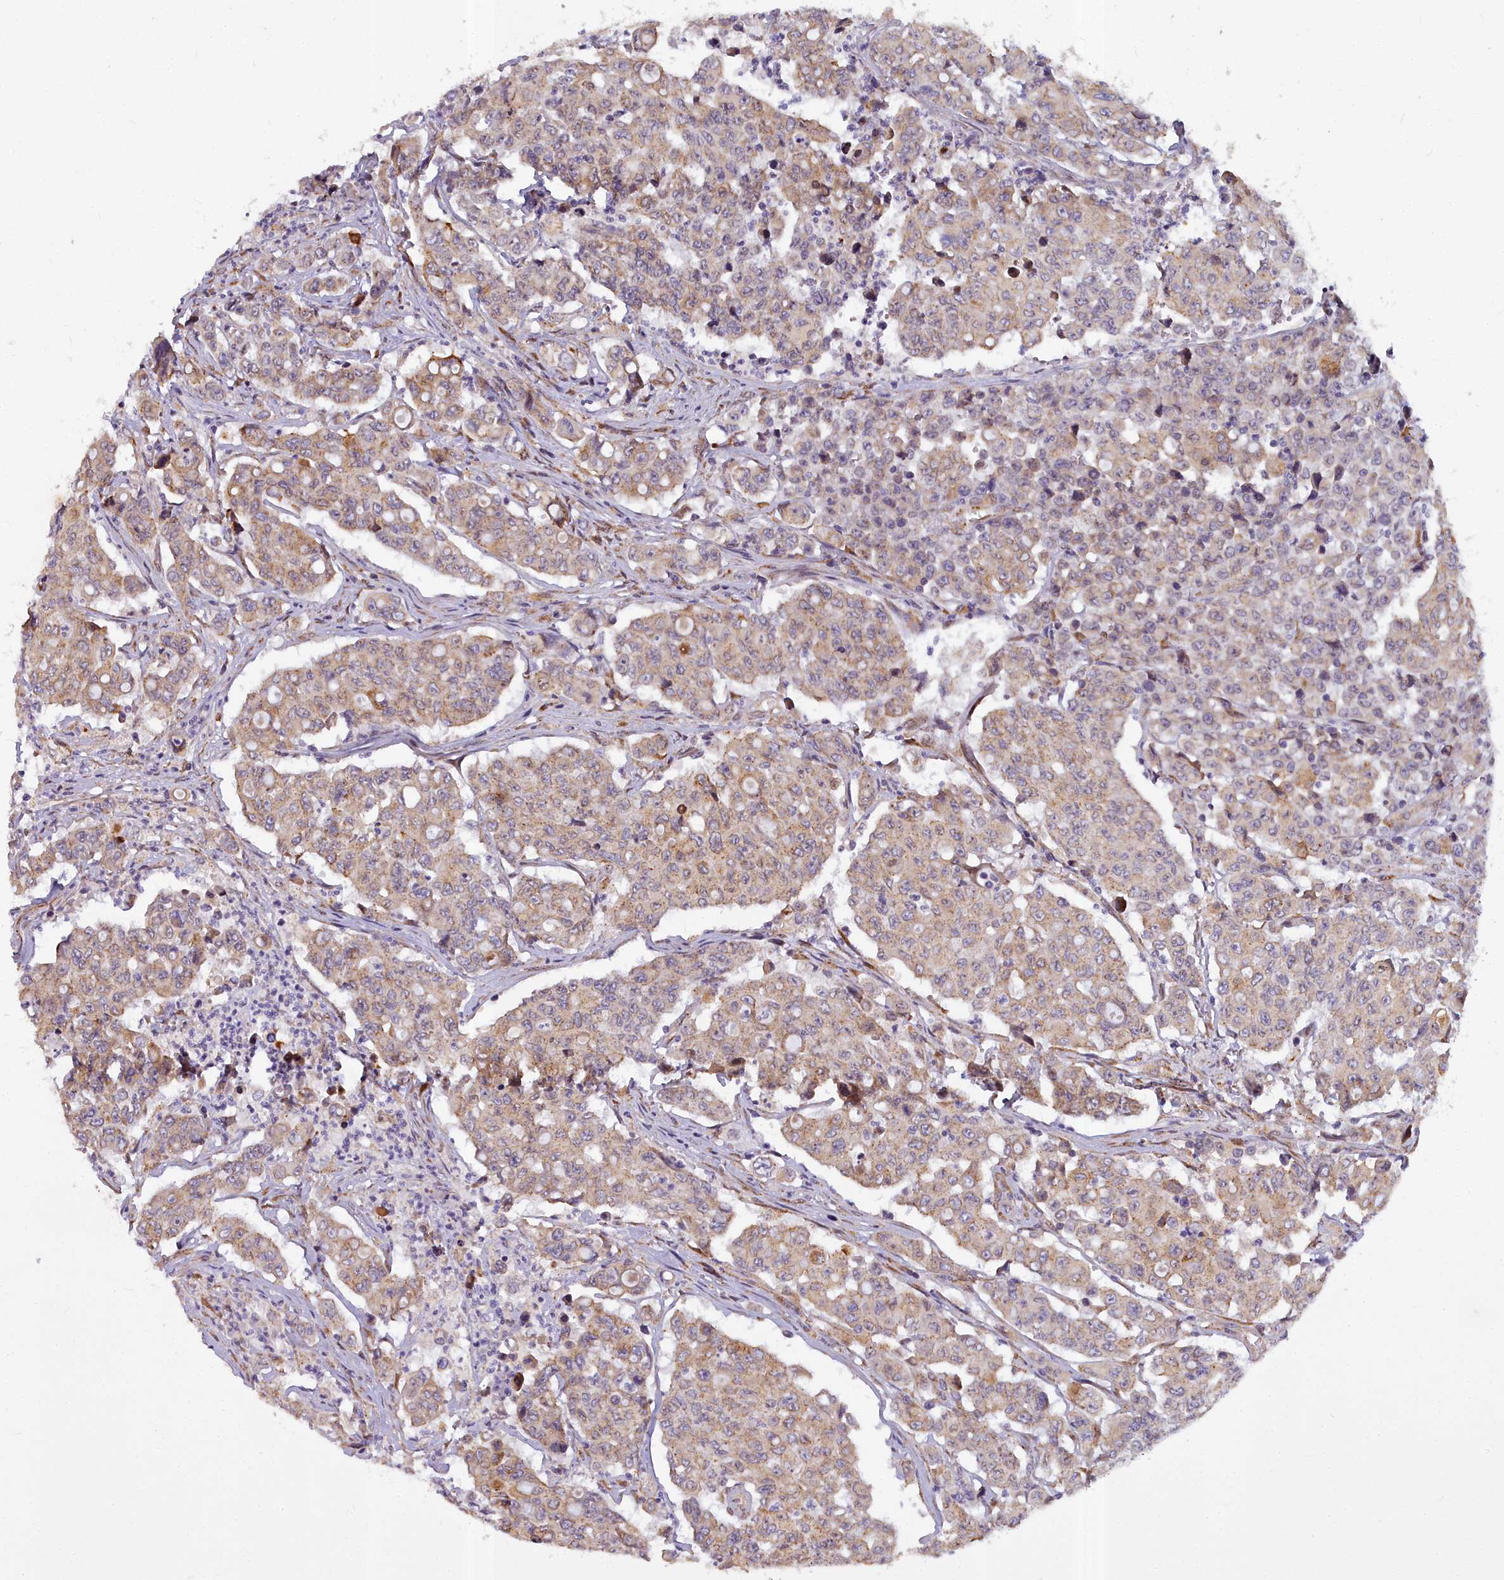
{"staining": {"intensity": "weak", "quantity": ">75%", "location": "cytoplasmic/membranous"}, "tissue": "colorectal cancer", "cell_type": "Tumor cells", "image_type": "cancer", "snomed": [{"axis": "morphology", "description": "Adenocarcinoma, NOS"}, {"axis": "topography", "description": "Colon"}], "caption": "Protein staining displays weak cytoplasmic/membranous staining in about >75% of tumor cells in adenocarcinoma (colorectal). (Brightfield microscopy of DAB IHC at high magnification).", "gene": "WDPCP", "patient": {"sex": "male", "age": 51}}